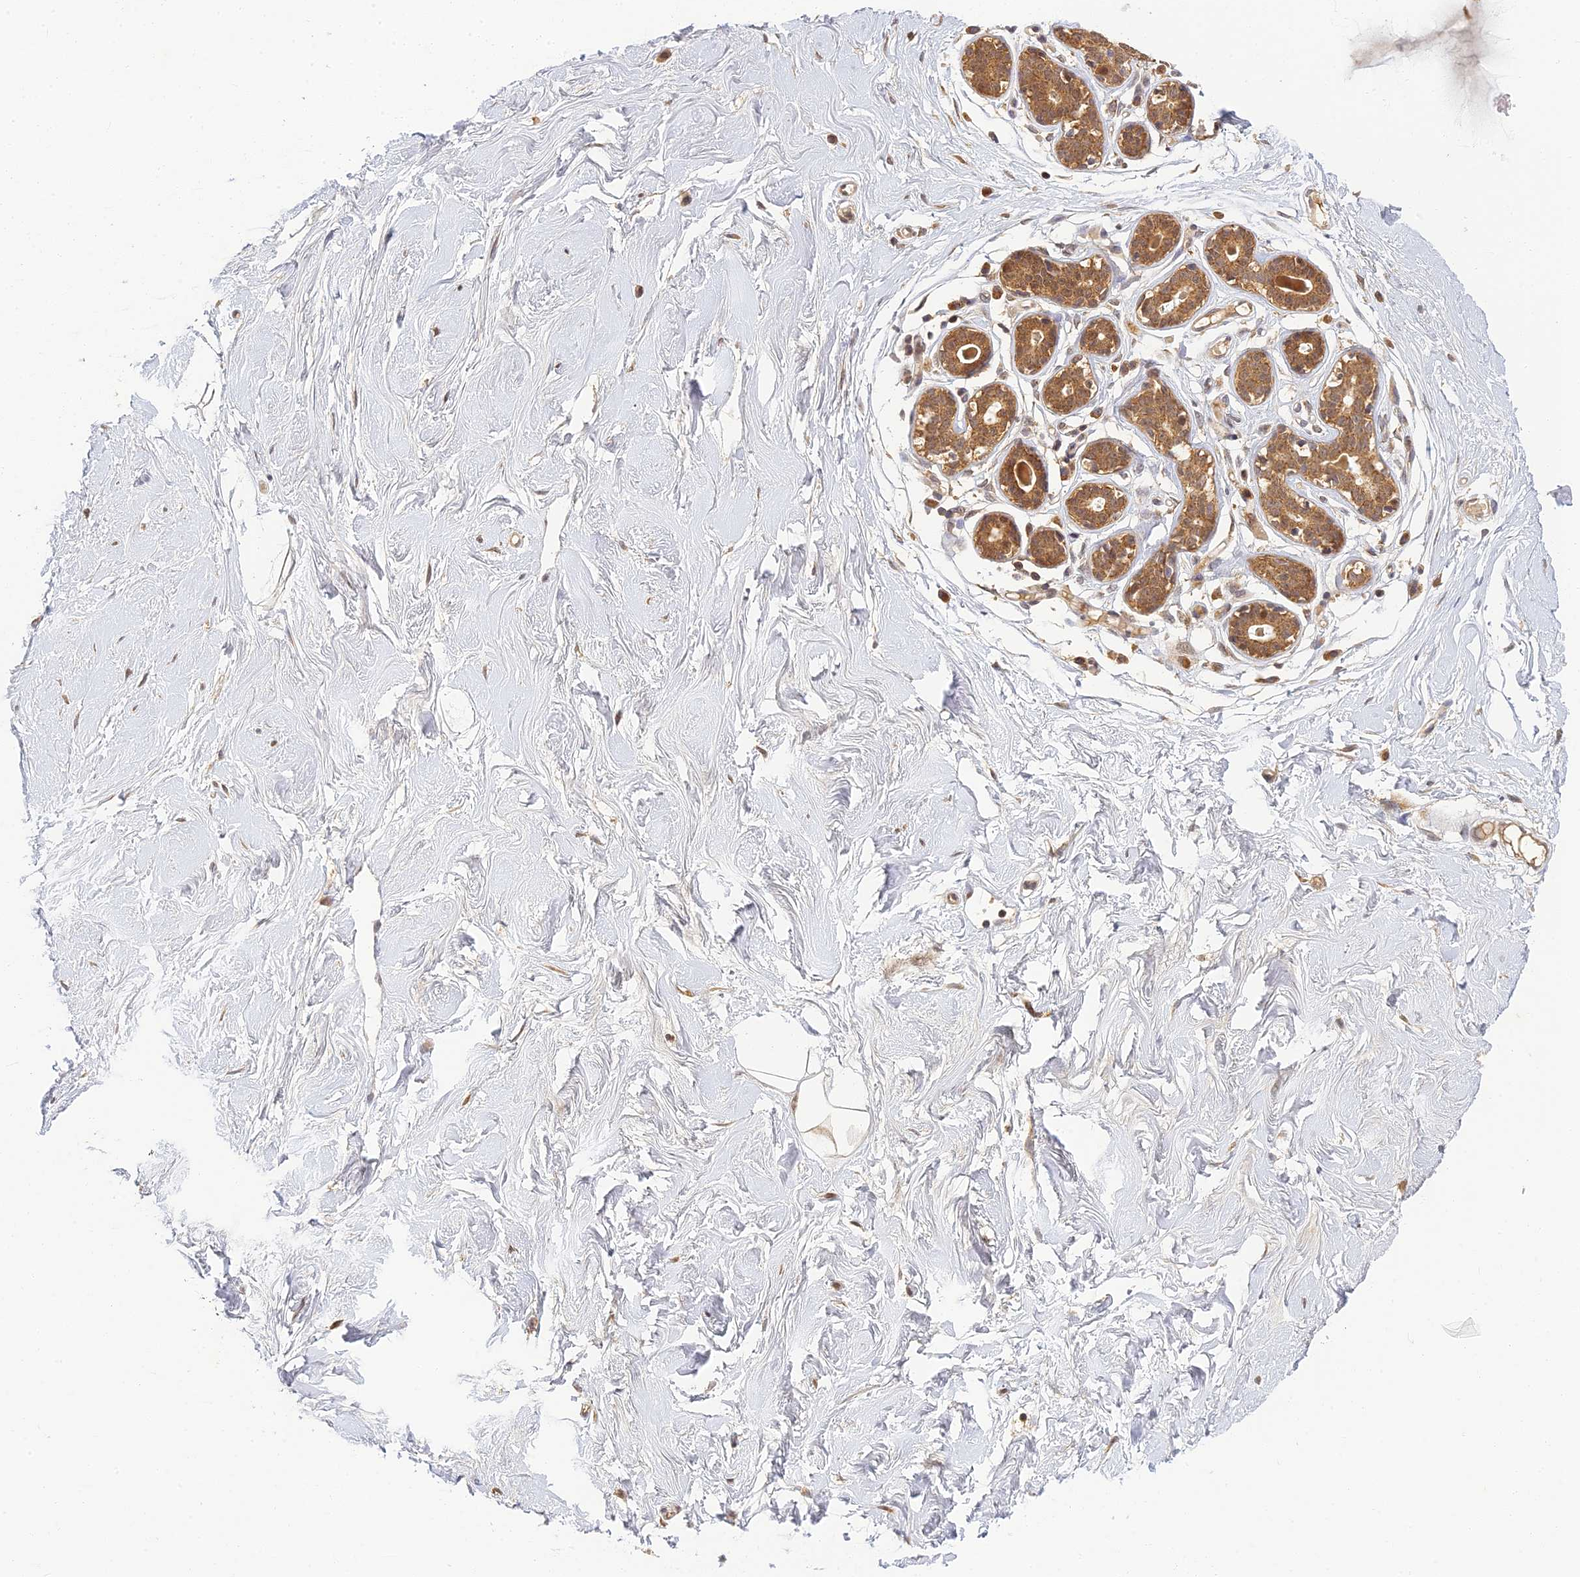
{"staining": {"intensity": "negative", "quantity": "none", "location": "none"}, "tissue": "breast", "cell_type": "Adipocytes", "image_type": "normal", "snomed": [{"axis": "morphology", "description": "Normal tissue, NOS"}, {"axis": "morphology", "description": "Adenoma, NOS"}, {"axis": "topography", "description": "Breast"}], "caption": "Image shows no significant protein staining in adipocytes of benign breast.", "gene": "RGL3", "patient": {"sex": "female", "age": 23}}